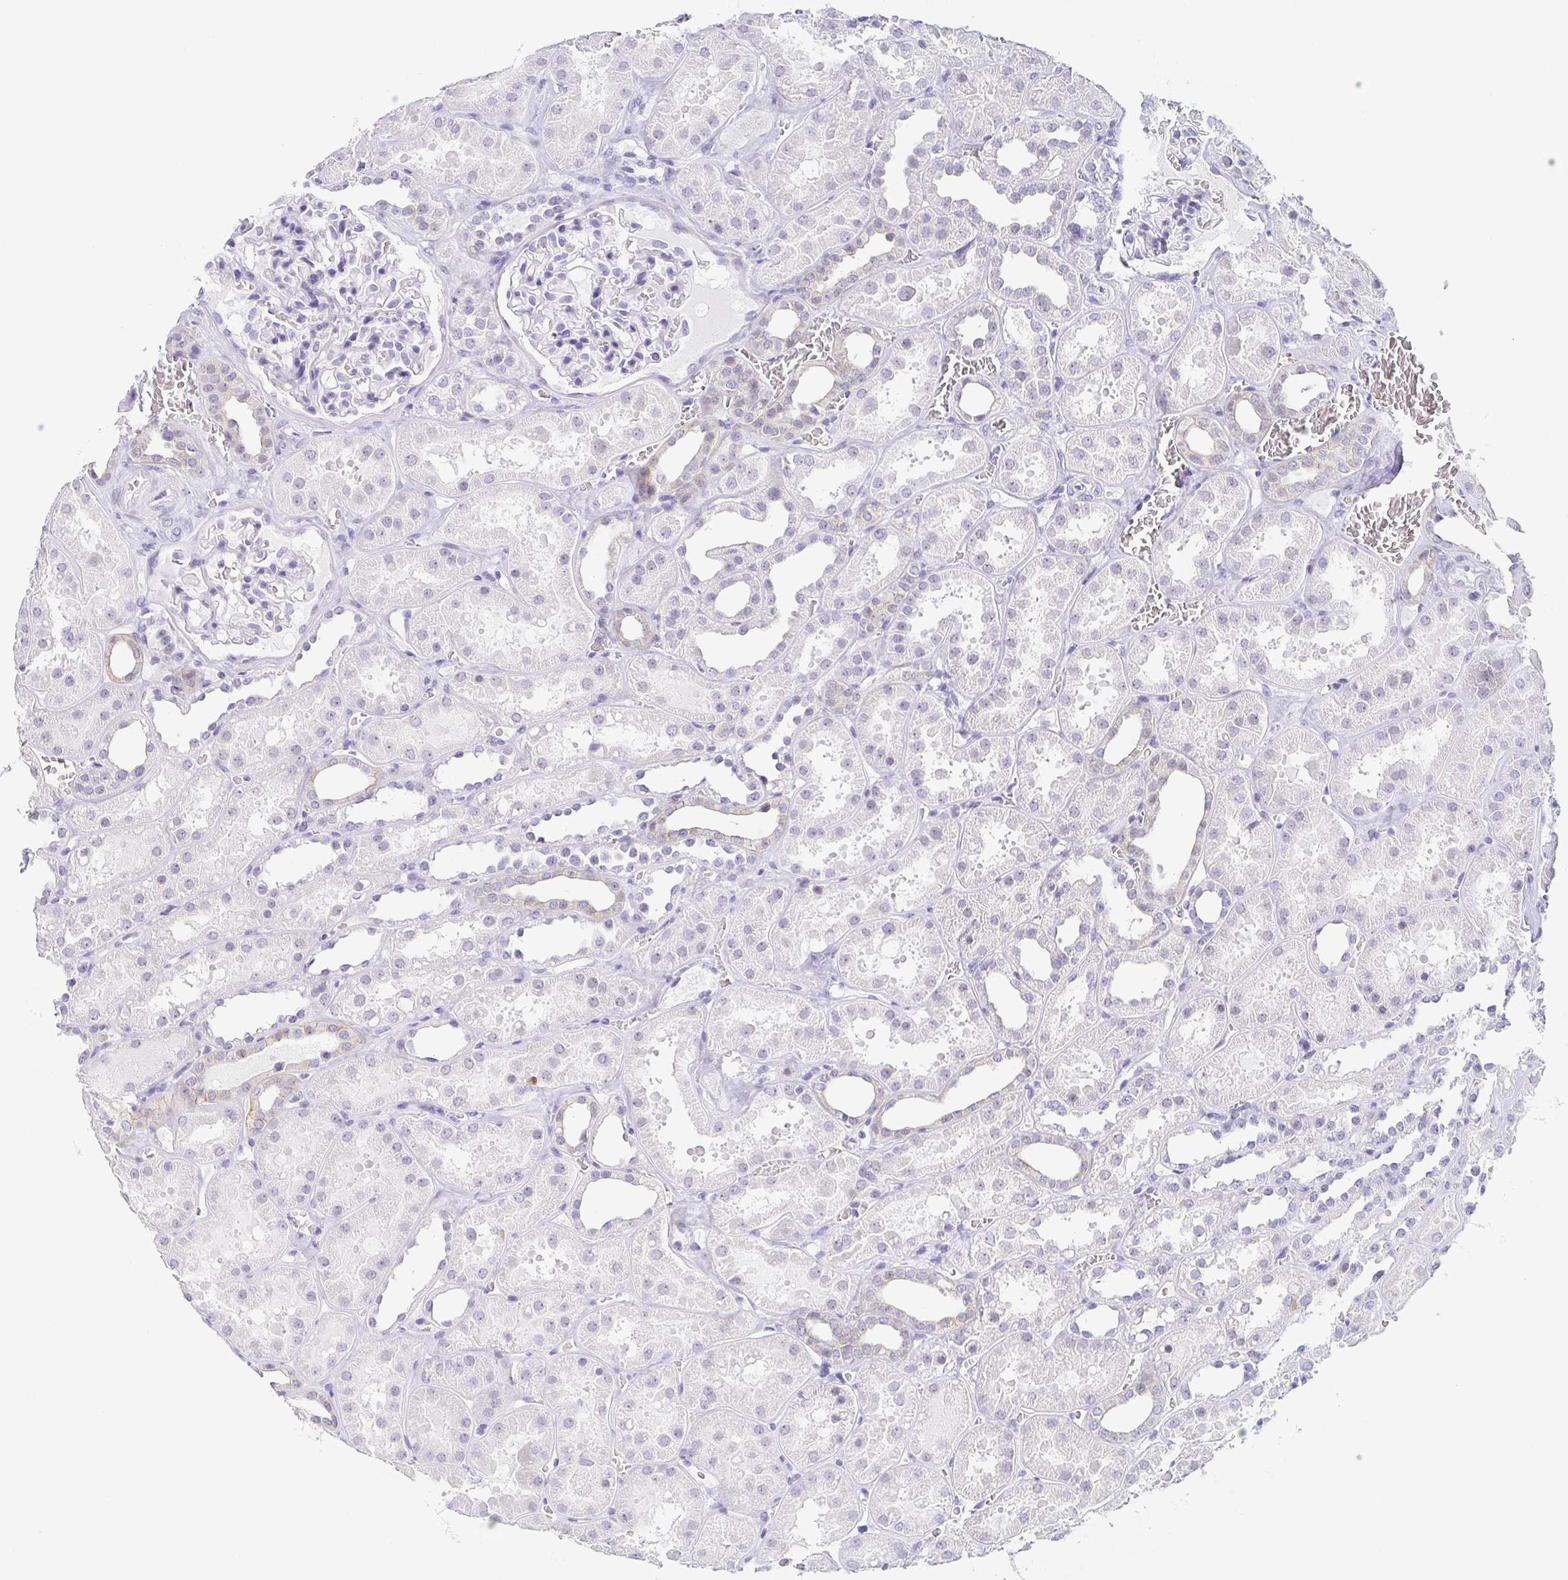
{"staining": {"intensity": "negative", "quantity": "none", "location": "none"}, "tissue": "kidney", "cell_type": "Cells in glomeruli", "image_type": "normal", "snomed": [{"axis": "morphology", "description": "Normal tissue, NOS"}, {"axis": "topography", "description": "Kidney"}], "caption": "This is an immunohistochemistry (IHC) photomicrograph of unremarkable human kidney. There is no expression in cells in glomeruli.", "gene": "REG4", "patient": {"sex": "female", "age": 41}}